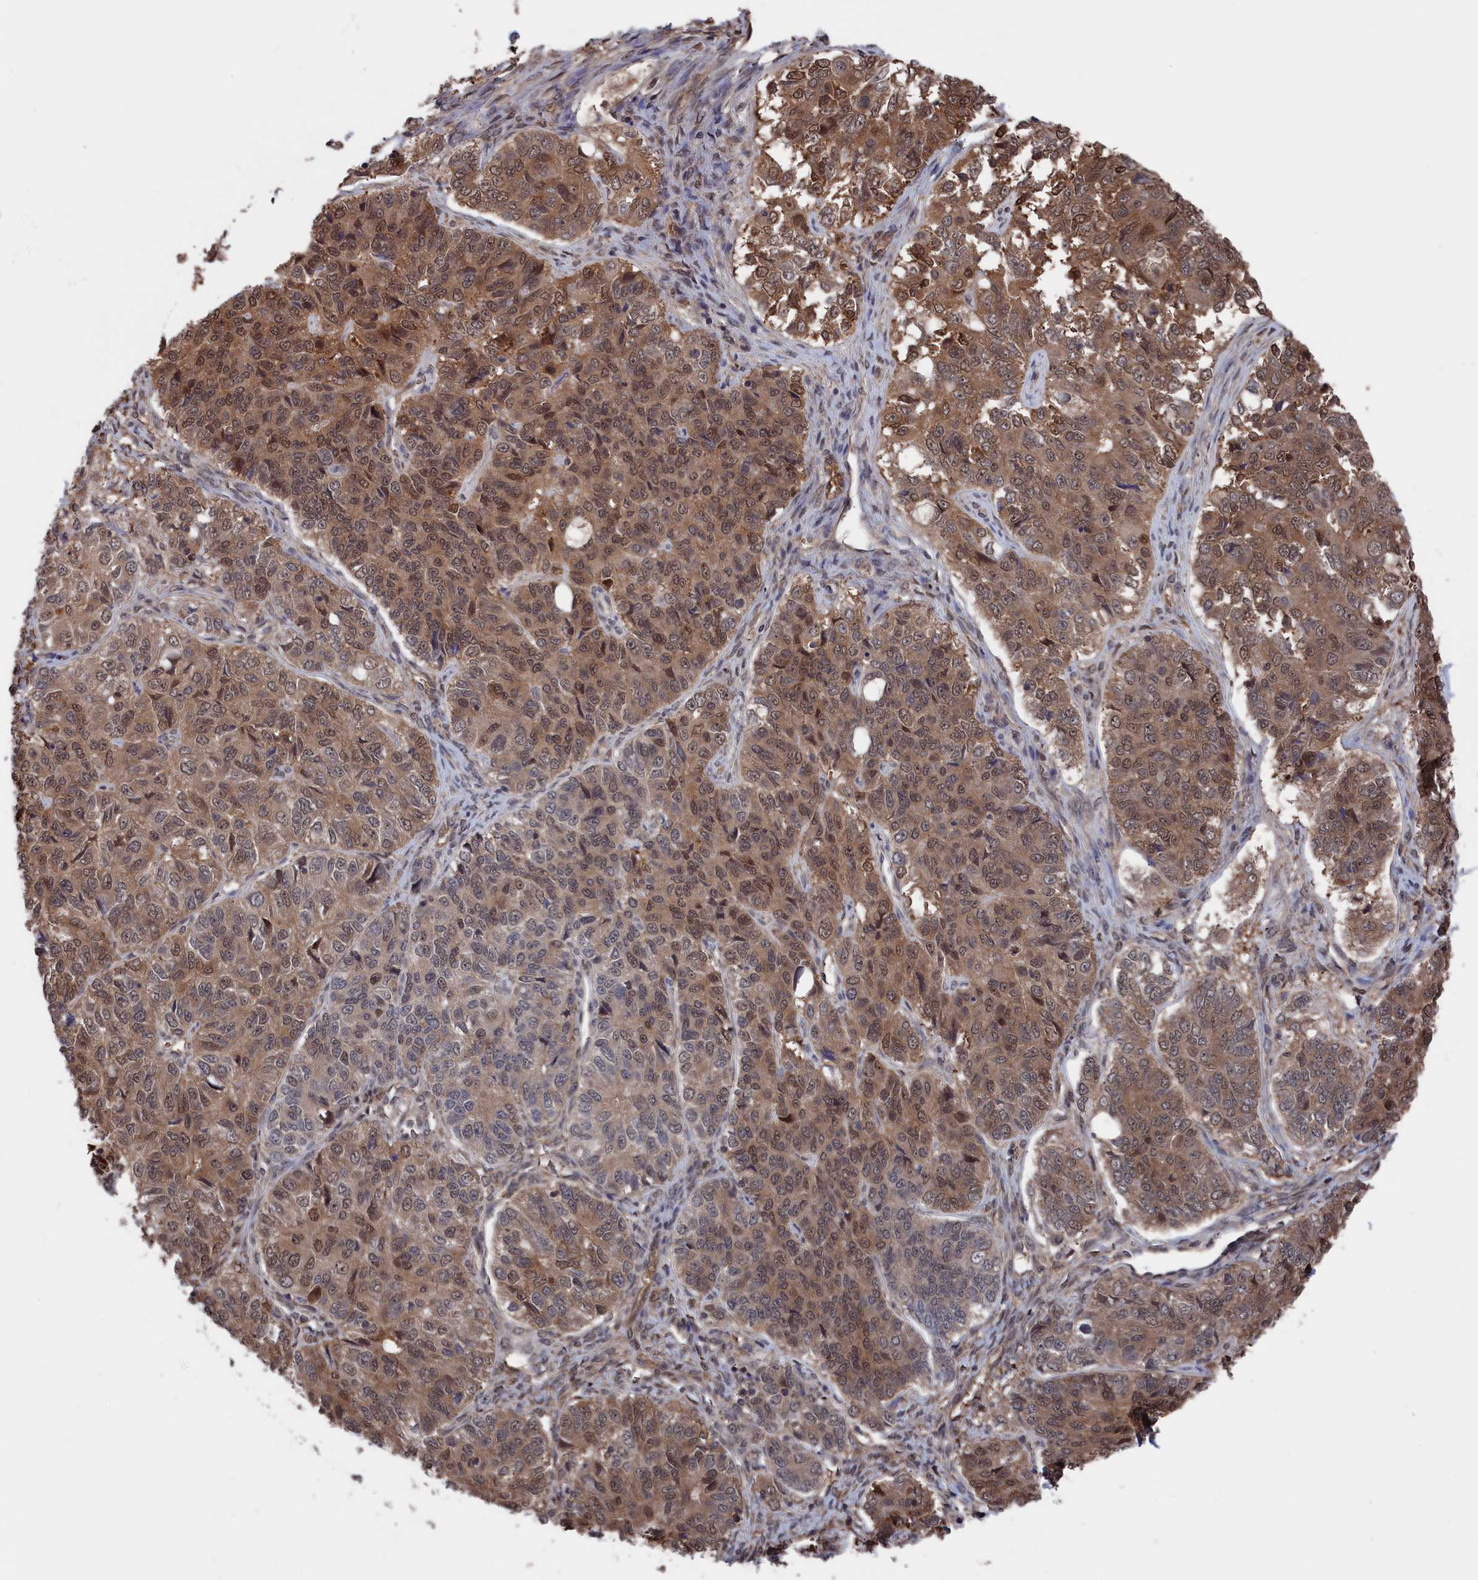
{"staining": {"intensity": "moderate", "quantity": ">75%", "location": "cytoplasmic/membranous,nuclear"}, "tissue": "ovarian cancer", "cell_type": "Tumor cells", "image_type": "cancer", "snomed": [{"axis": "morphology", "description": "Carcinoma, endometroid"}, {"axis": "topography", "description": "Ovary"}], "caption": "IHC staining of ovarian endometroid carcinoma, which shows medium levels of moderate cytoplasmic/membranous and nuclear staining in approximately >75% of tumor cells indicating moderate cytoplasmic/membranous and nuclear protein staining. The staining was performed using DAB (brown) for protein detection and nuclei were counterstained in hematoxylin (blue).", "gene": "NUTF2", "patient": {"sex": "female", "age": 51}}